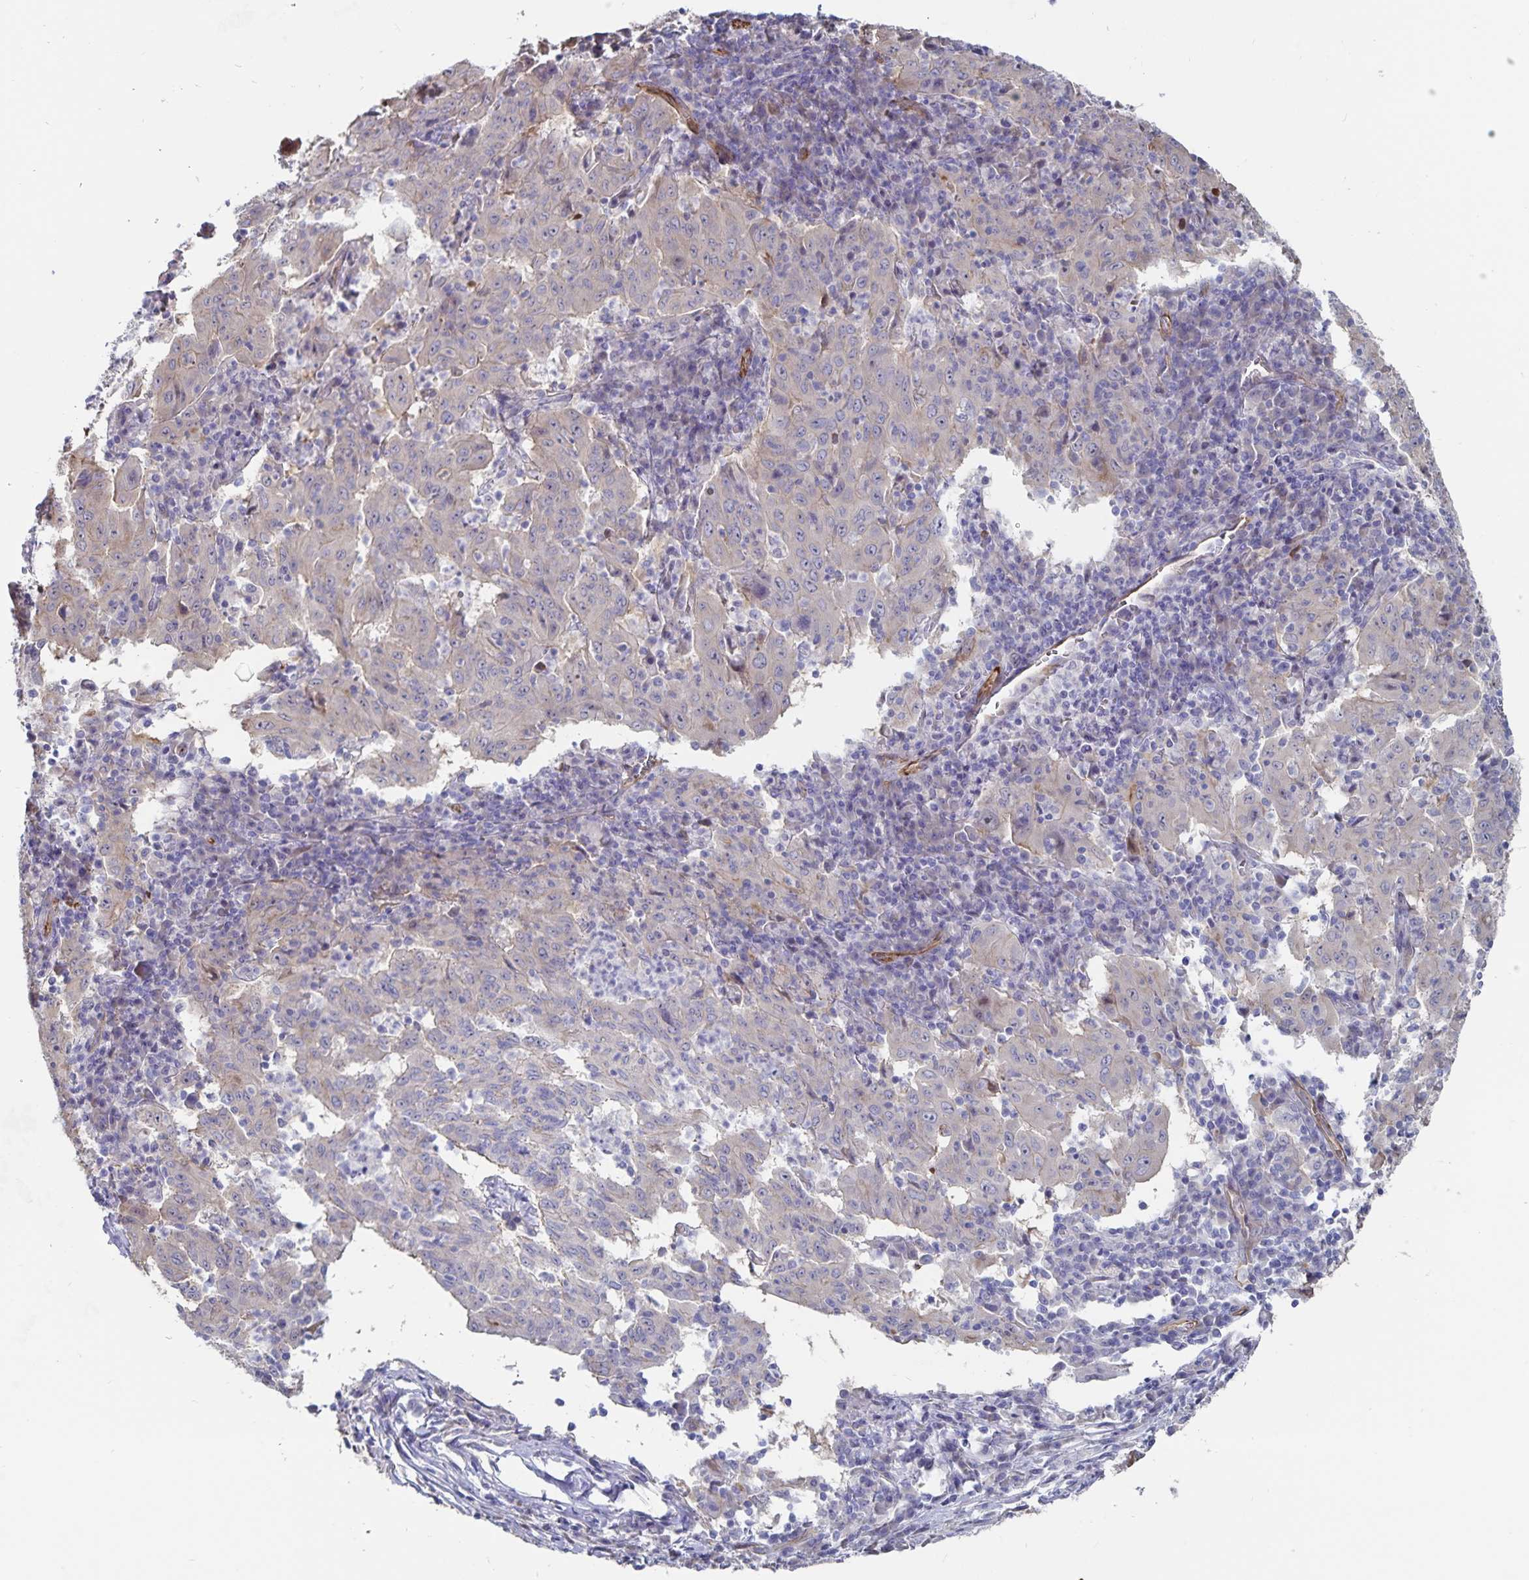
{"staining": {"intensity": "negative", "quantity": "none", "location": "none"}, "tissue": "pancreatic cancer", "cell_type": "Tumor cells", "image_type": "cancer", "snomed": [{"axis": "morphology", "description": "Adenocarcinoma, NOS"}, {"axis": "topography", "description": "Pancreas"}], "caption": "Immunohistochemistry (IHC) micrograph of neoplastic tissue: human pancreatic adenocarcinoma stained with DAB demonstrates no significant protein positivity in tumor cells. Brightfield microscopy of immunohistochemistry (IHC) stained with DAB (brown) and hematoxylin (blue), captured at high magnification.", "gene": "SSTR1", "patient": {"sex": "male", "age": 63}}